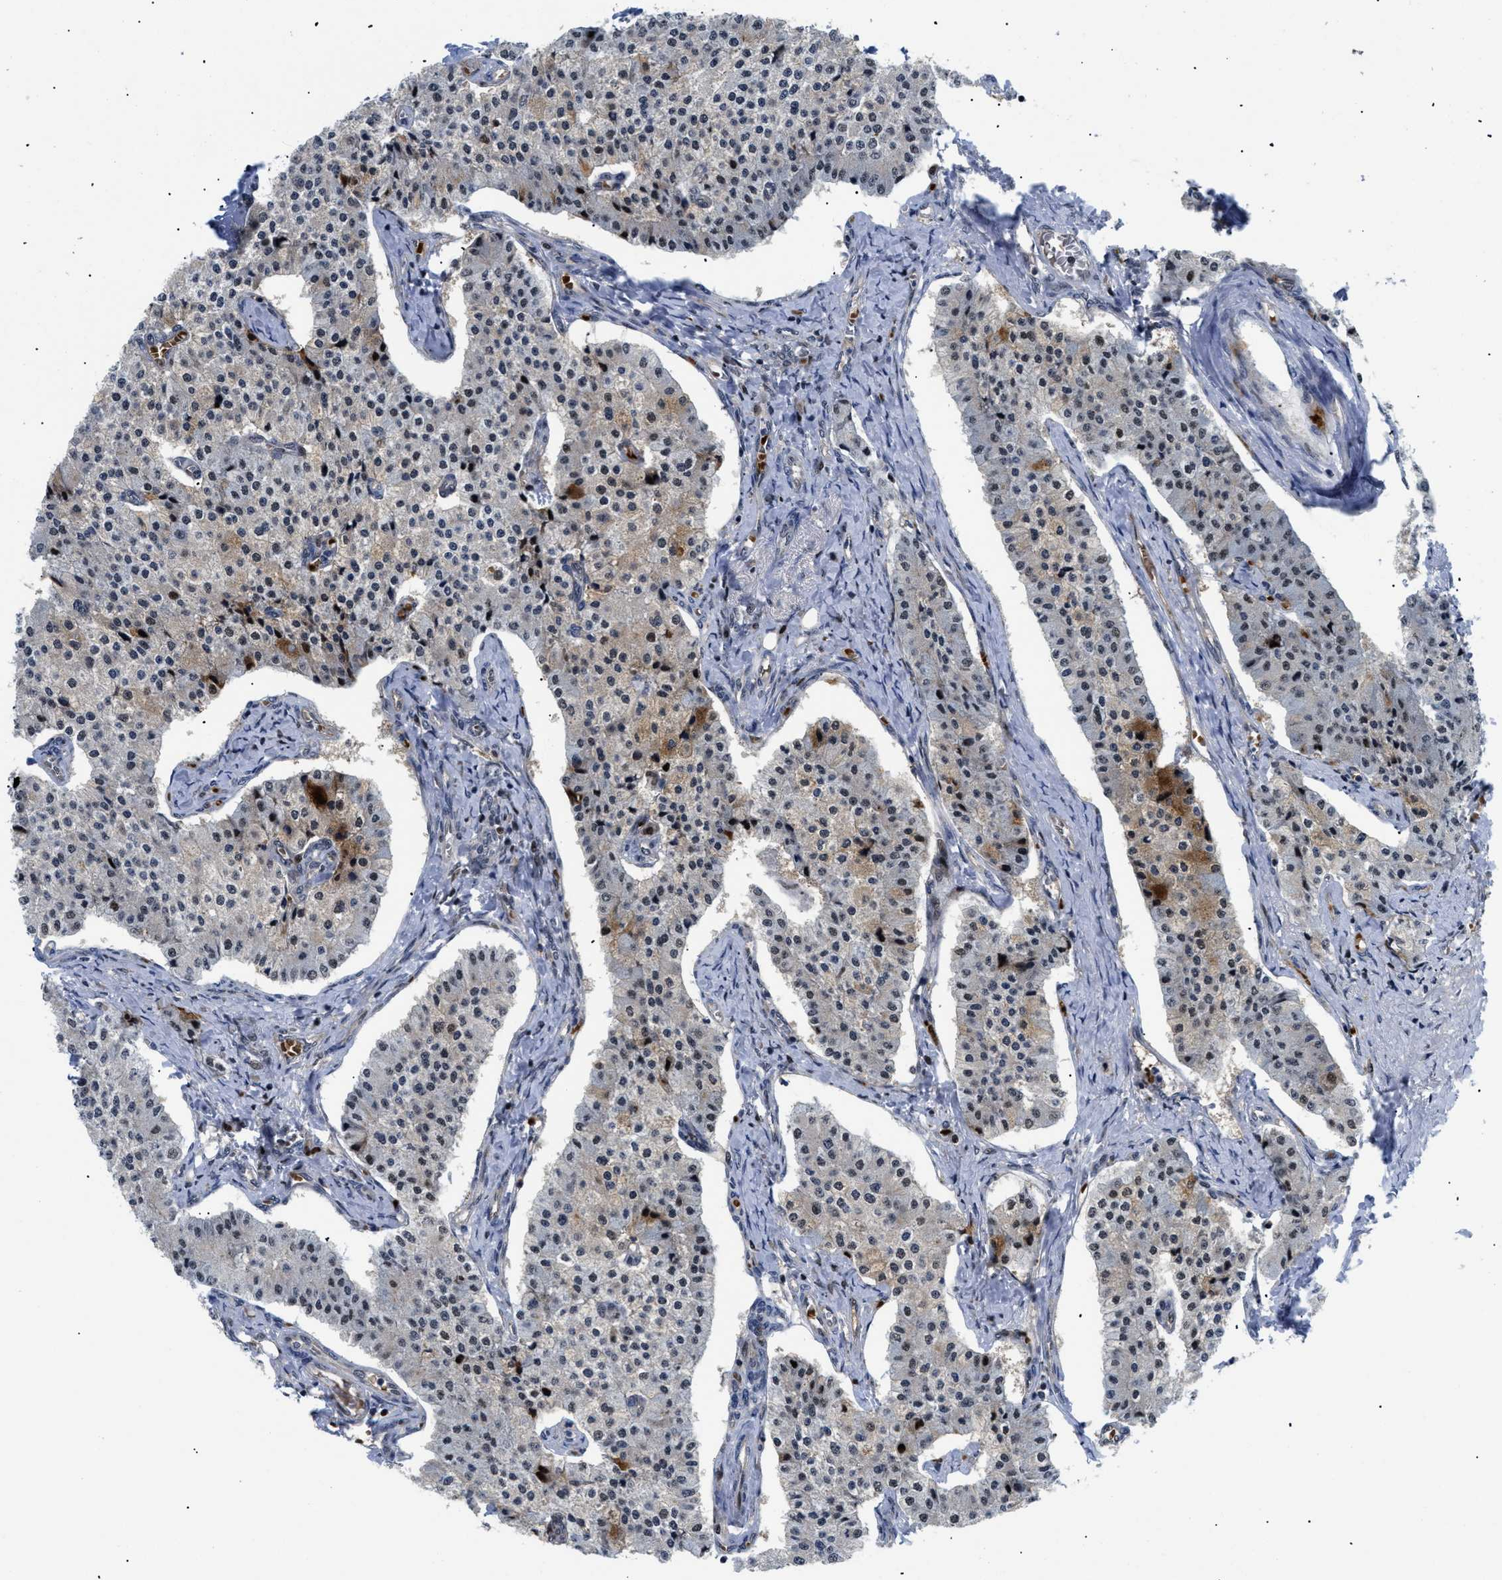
{"staining": {"intensity": "moderate", "quantity": "<25%", "location": "cytoplasmic/membranous,nuclear"}, "tissue": "carcinoid", "cell_type": "Tumor cells", "image_type": "cancer", "snomed": [{"axis": "morphology", "description": "Carcinoid, malignant, NOS"}, {"axis": "topography", "description": "Colon"}], "caption": "A histopathology image of carcinoid stained for a protein reveals moderate cytoplasmic/membranous and nuclear brown staining in tumor cells.", "gene": "SLC29A2", "patient": {"sex": "female", "age": 52}}